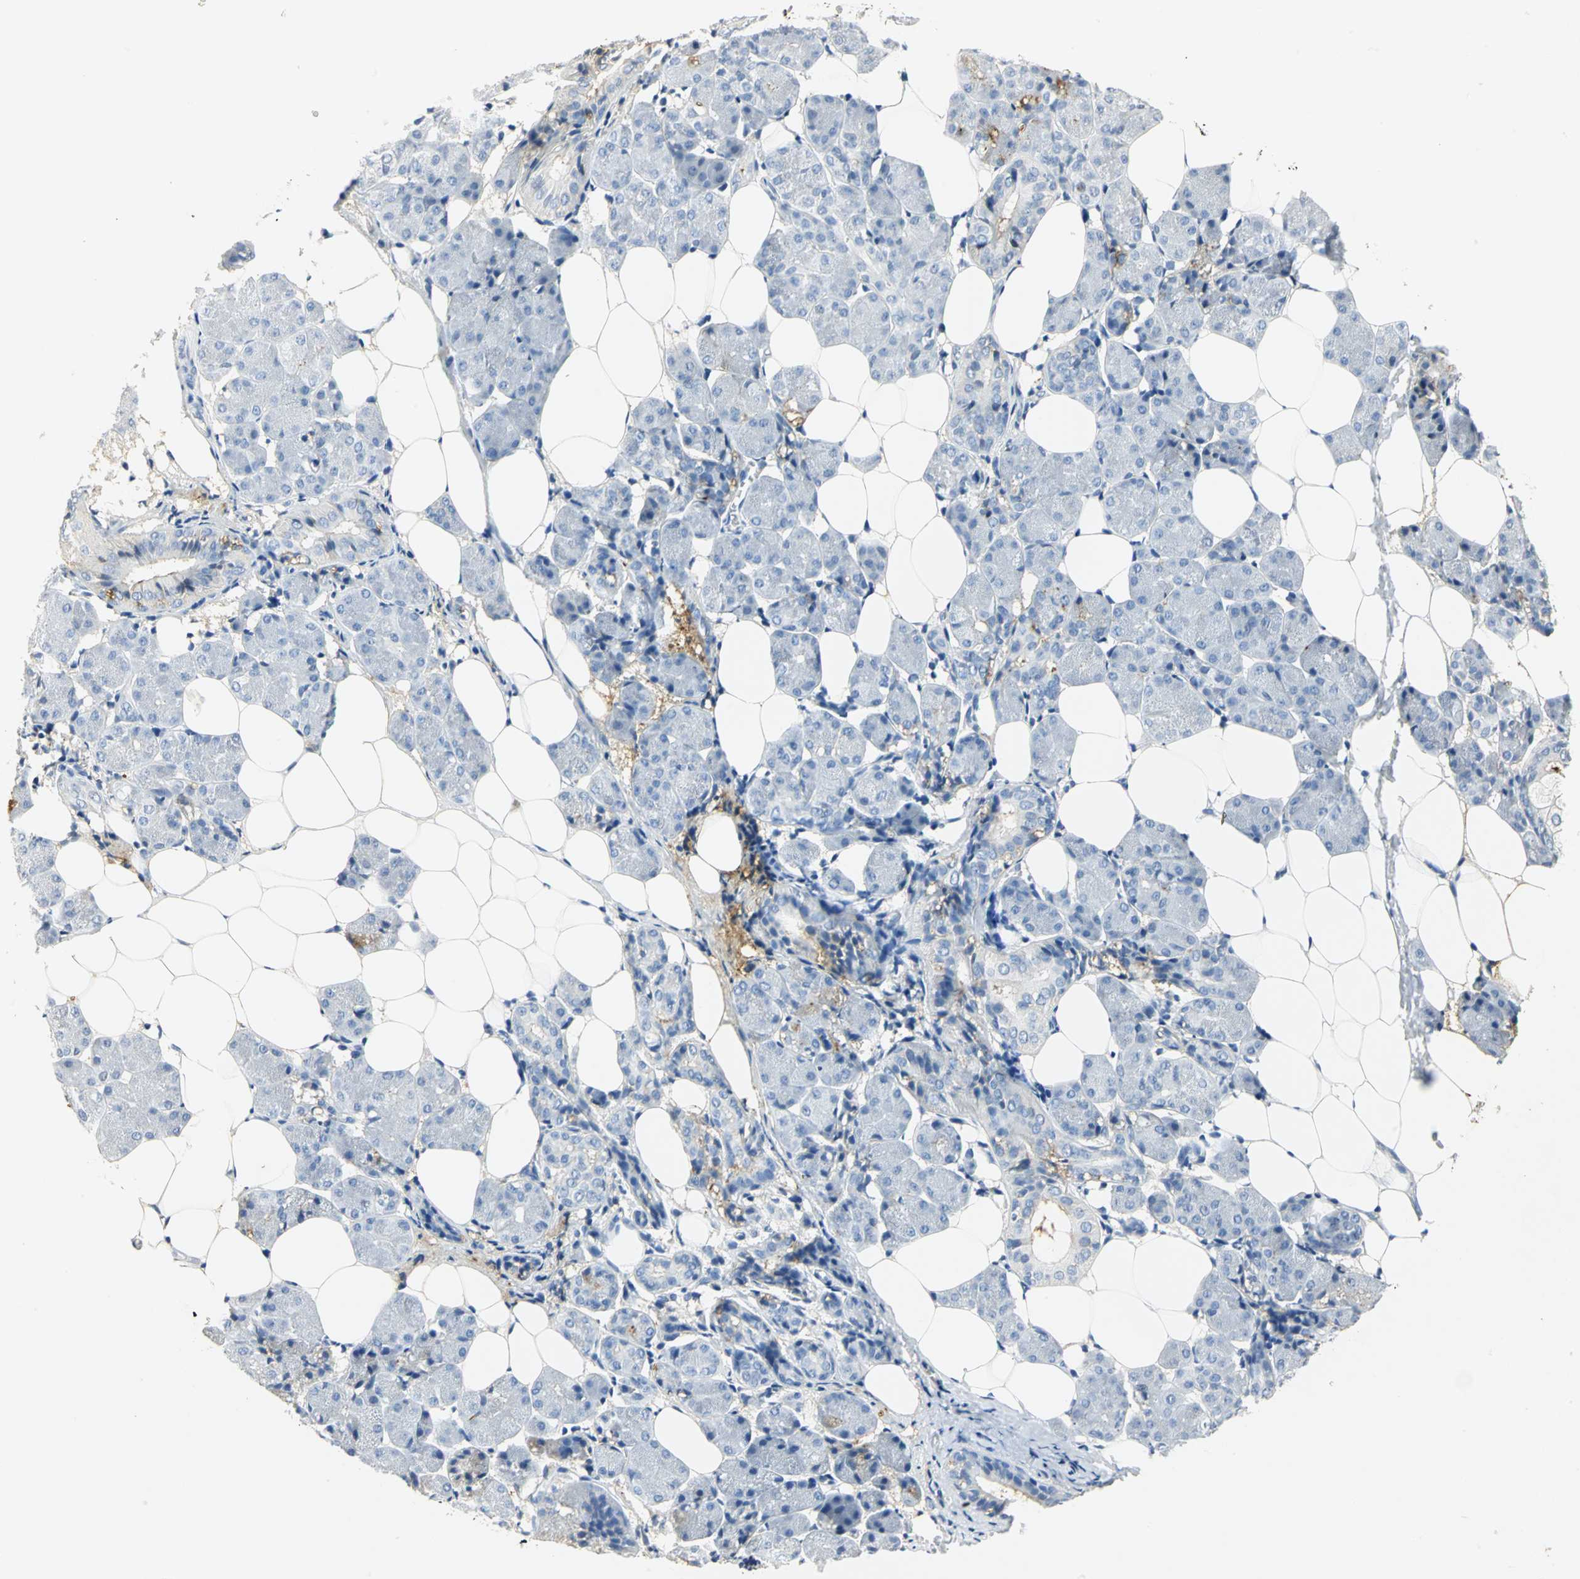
{"staining": {"intensity": "negative", "quantity": "none", "location": "none"}, "tissue": "salivary gland", "cell_type": "Glandular cells", "image_type": "normal", "snomed": [{"axis": "morphology", "description": "Normal tissue, NOS"}, {"axis": "morphology", "description": "Adenoma, NOS"}, {"axis": "topography", "description": "Salivary gland"}], "caption": "IHC image of normal salivary gland: human salivary gland stained with DAB demonstrates no significant protein expression in glandular cells. The staining was performed using DAB (3,3'-diaminobenzidine) to visualize the protein expression in brown, while the nuclei were stained in blue with hematoxylin (Magnification: 20x).", "gene": "ANXA4", "patient": {"sex": "female", "age": 32}}